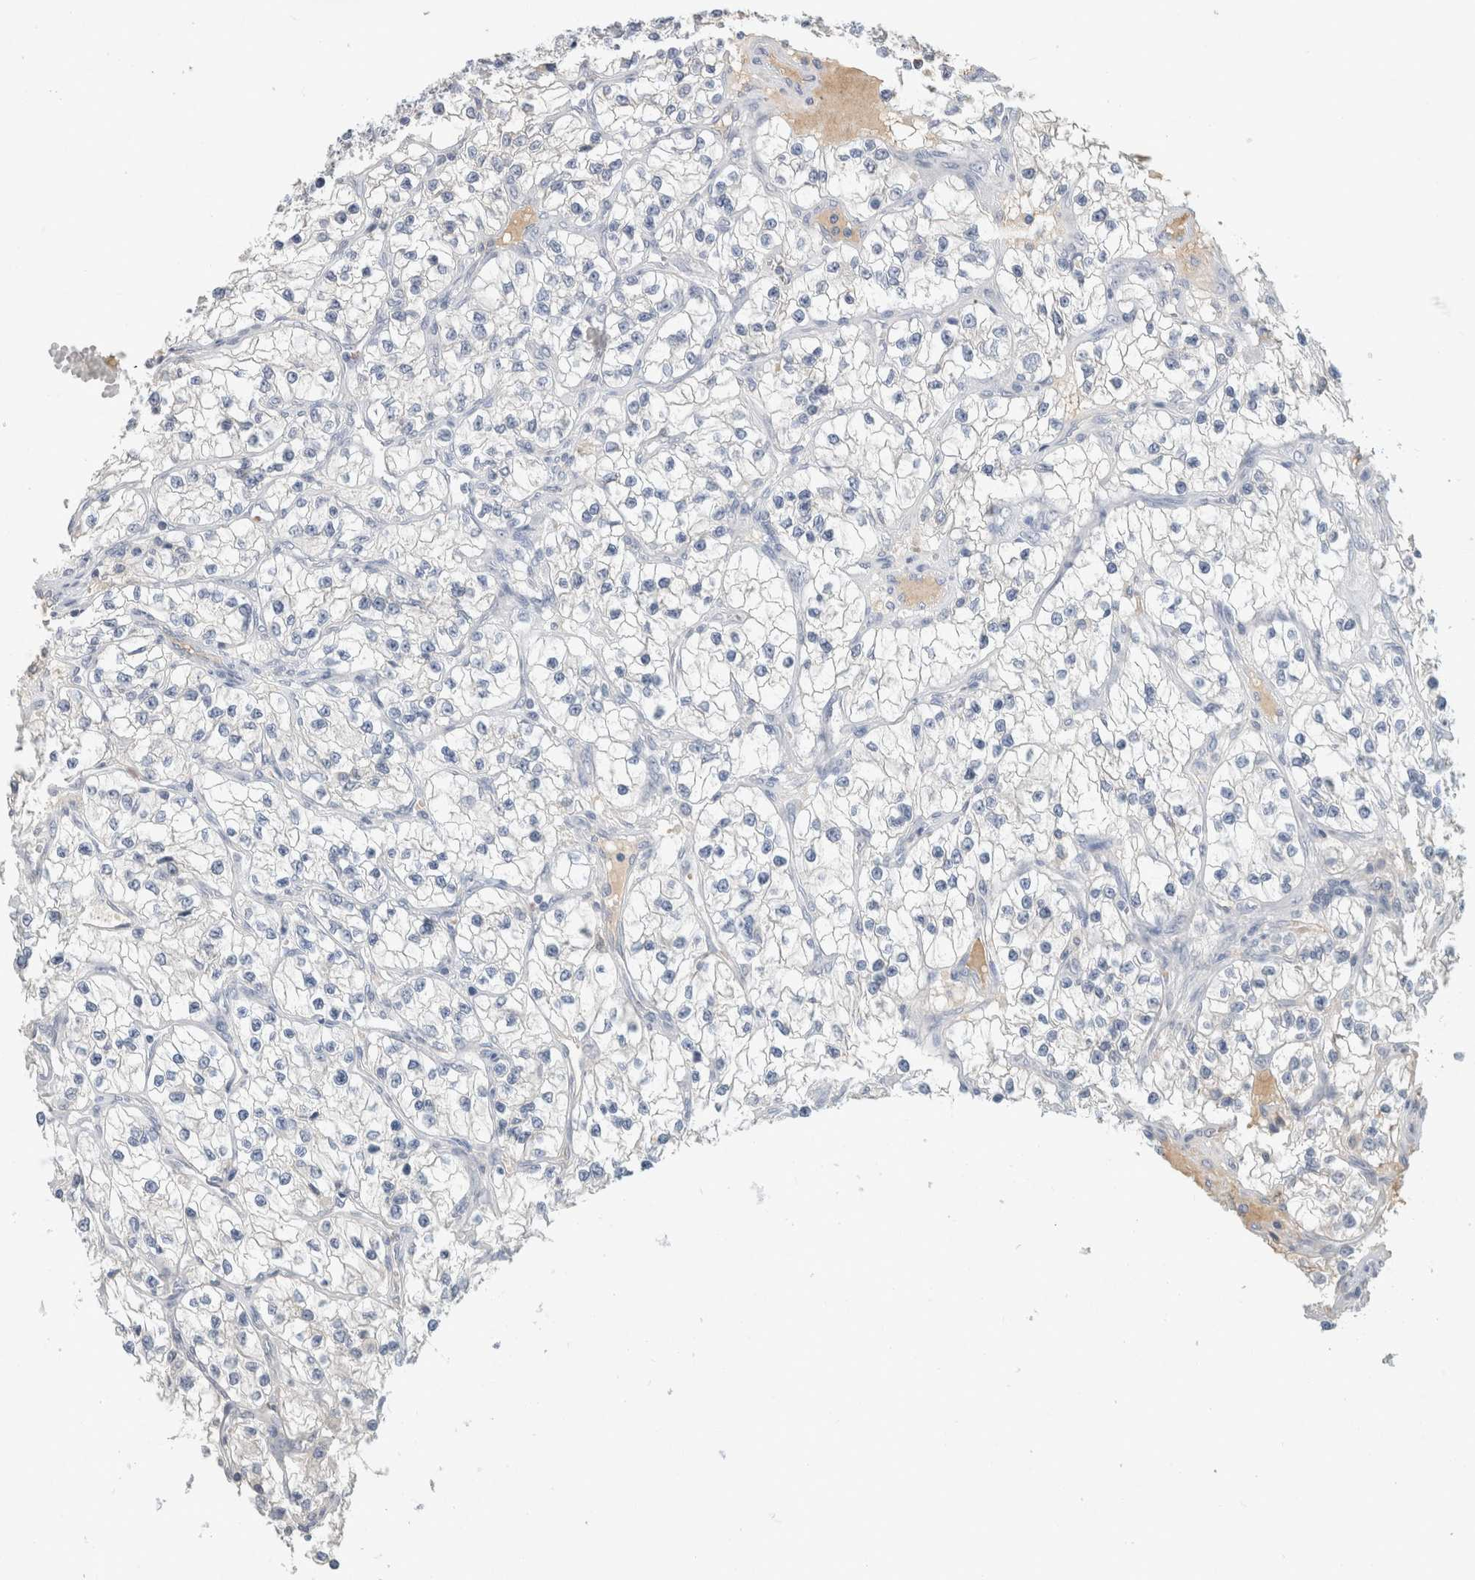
{"staining": {"intensity": "negative", "quantity": "none", "location": "none"}, "tissue": "renal cancer", "cell_type": "Tumor cells", "image_type": "cancer", "snomed": [{"axis": "morphology", "description": "Adenocarcinoma, NOS"}, {"axis": "topography", "description": "Kidney"}], "caption": "Immunohistochemistry micrograph of renal adenocarcinoma stained for a protein (brown), which displays no staining in tumor cells. (Brightfield microscopy of DAB IHC at high magnification).", "gene": "SCGB1A1", "patient": {"sex": "female", "age": 57}}